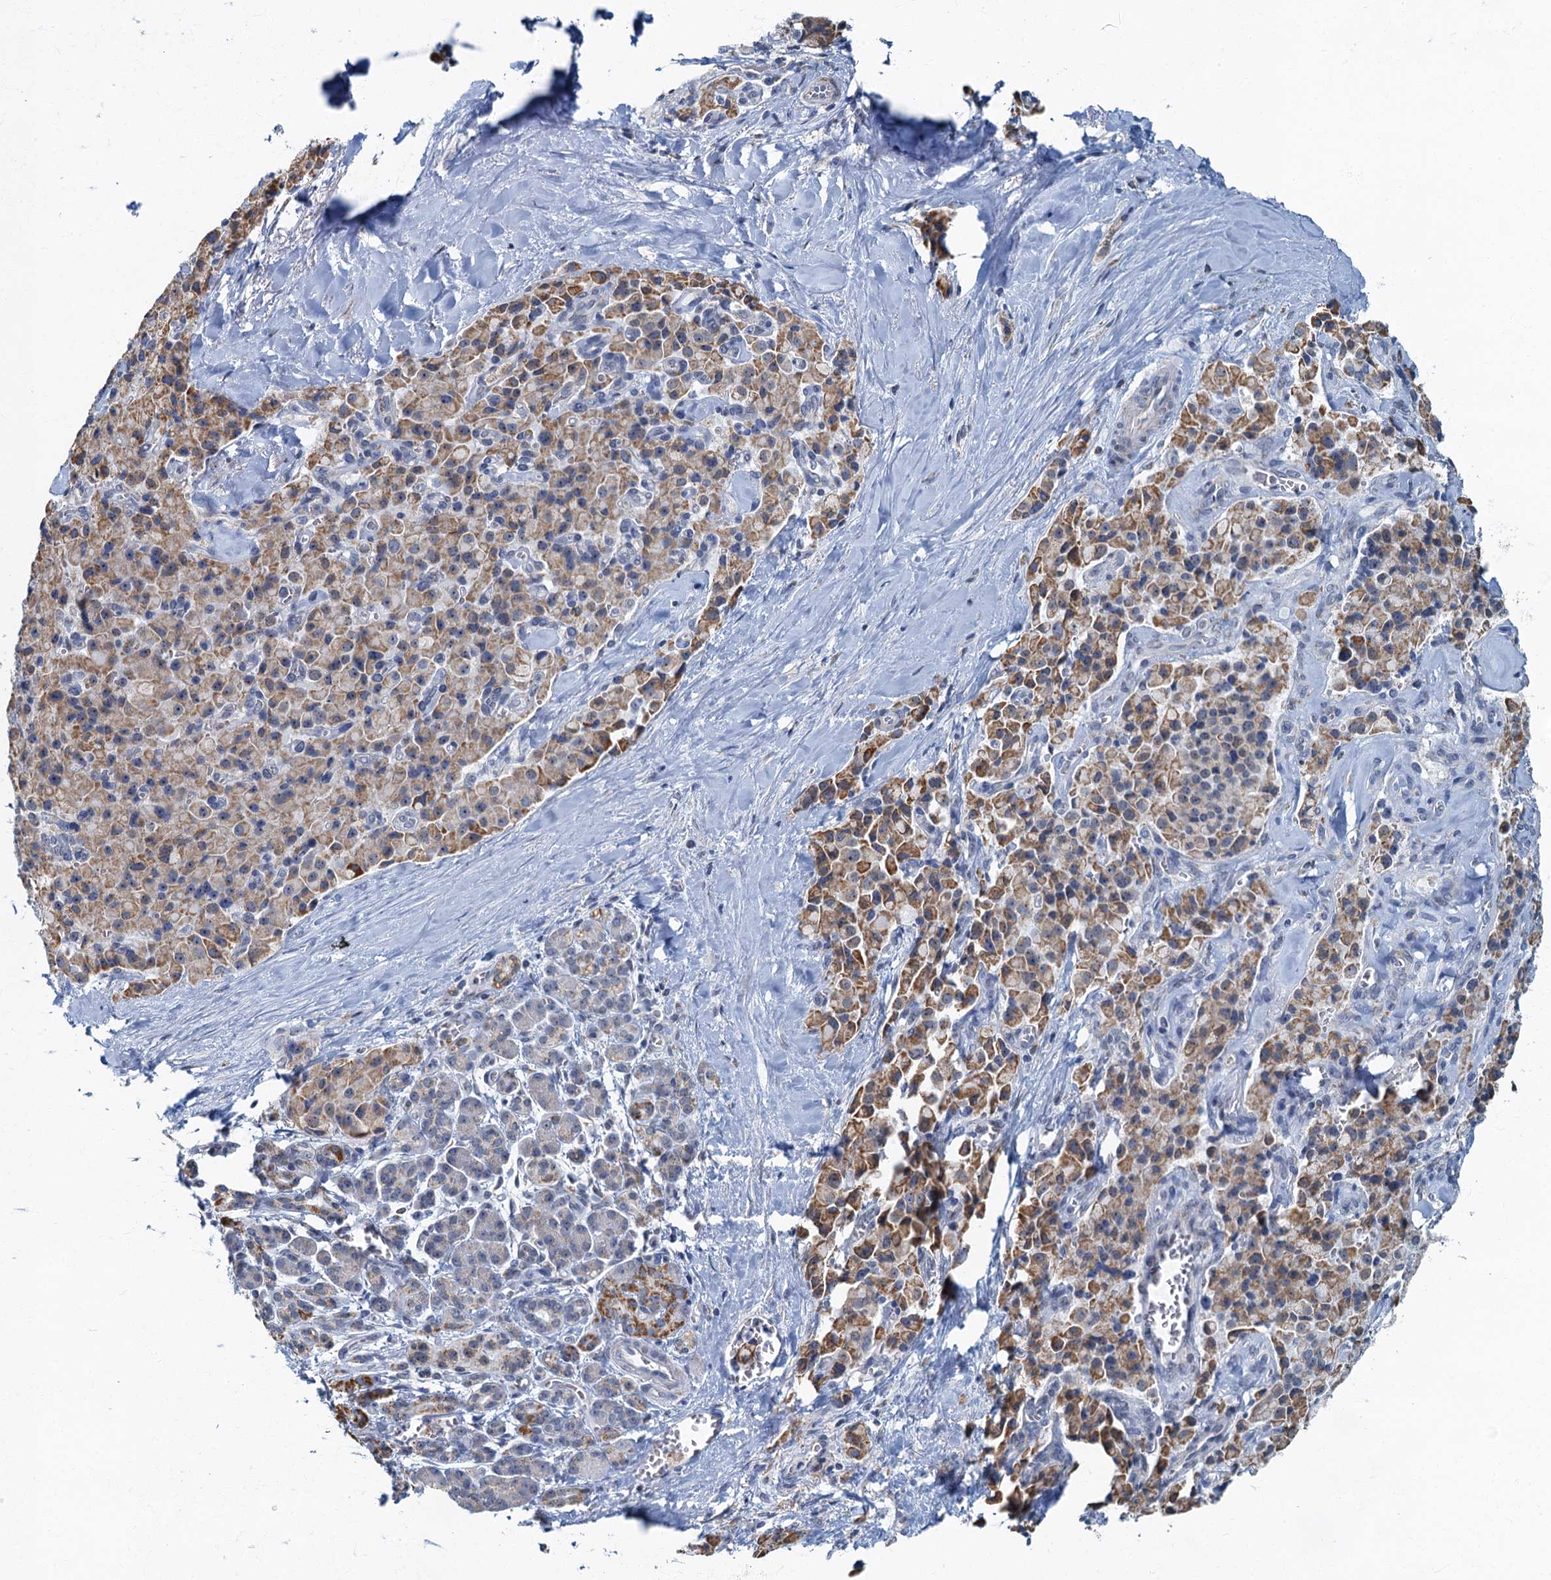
{"staining": {"intensity": "moderate", "quantity": "25%-75%", "location": "cytoplasmic/membranous"}, "tissue": "pancreatic cancer", "cell_type": "Tumor cells", "image_type": "cancer", "snomed": [{"axis": "morphology", "description": "Adenocarcinoma, NOS"}, {"axis": "topography", "description": "Pancreas"}], "caption": "Adenocarcinoma (pancreatic) stained with DAB immunohistochemistry displays medium levels of moderate cytoplasmic/membranous expression in approximately 25%-75% of tumor cells. Nuclei are stained in blue.", "gene": "RAD9B", "patient": {"sex": "male", "age": 65}}